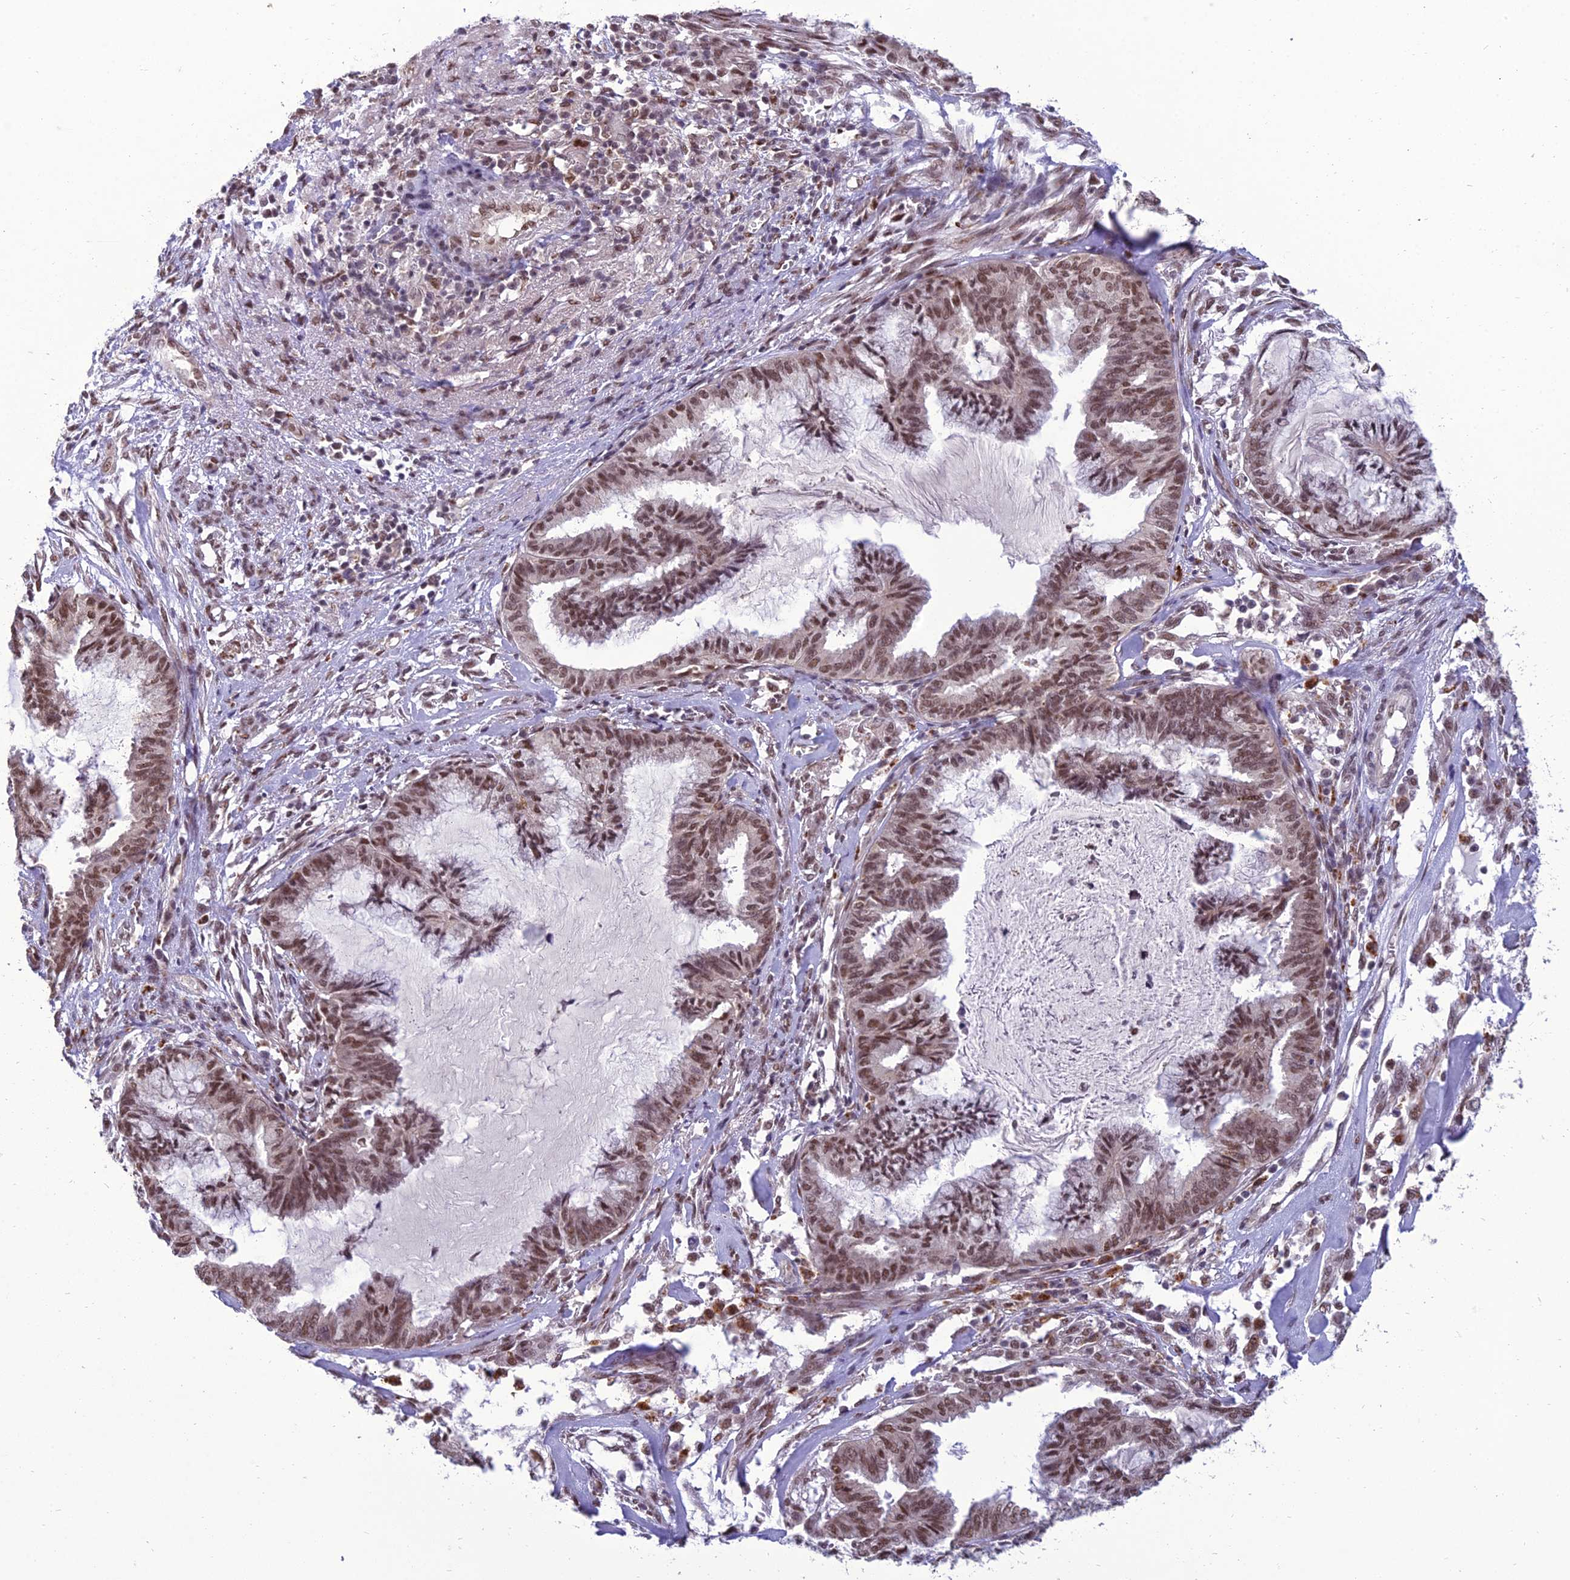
{"staining": {"intensity": "moderate", "quantity": ">75%", "location": "nuclear"}, "tissue": "endometrial cancer", "cell_type": "Tumor cells", "image_type": "cancer", "snomed": [{"axis": "morphology", "description": "Adenocarcinoma, NOS"}, {"axis": "topography", "description": "Endometrium"}], "caption": "Immunohistochemistry (IHC) image of neoplastic tissue: human endometrial cancer (adenocarcinoma) stained using IHC exhibits medium levels of moderate protein expression localized specifically in the nuclear of tumor cells, appearing as a nuclear brown color.", "gene": "RANBP3", "patient": {"sex": "female", "age": 86}}